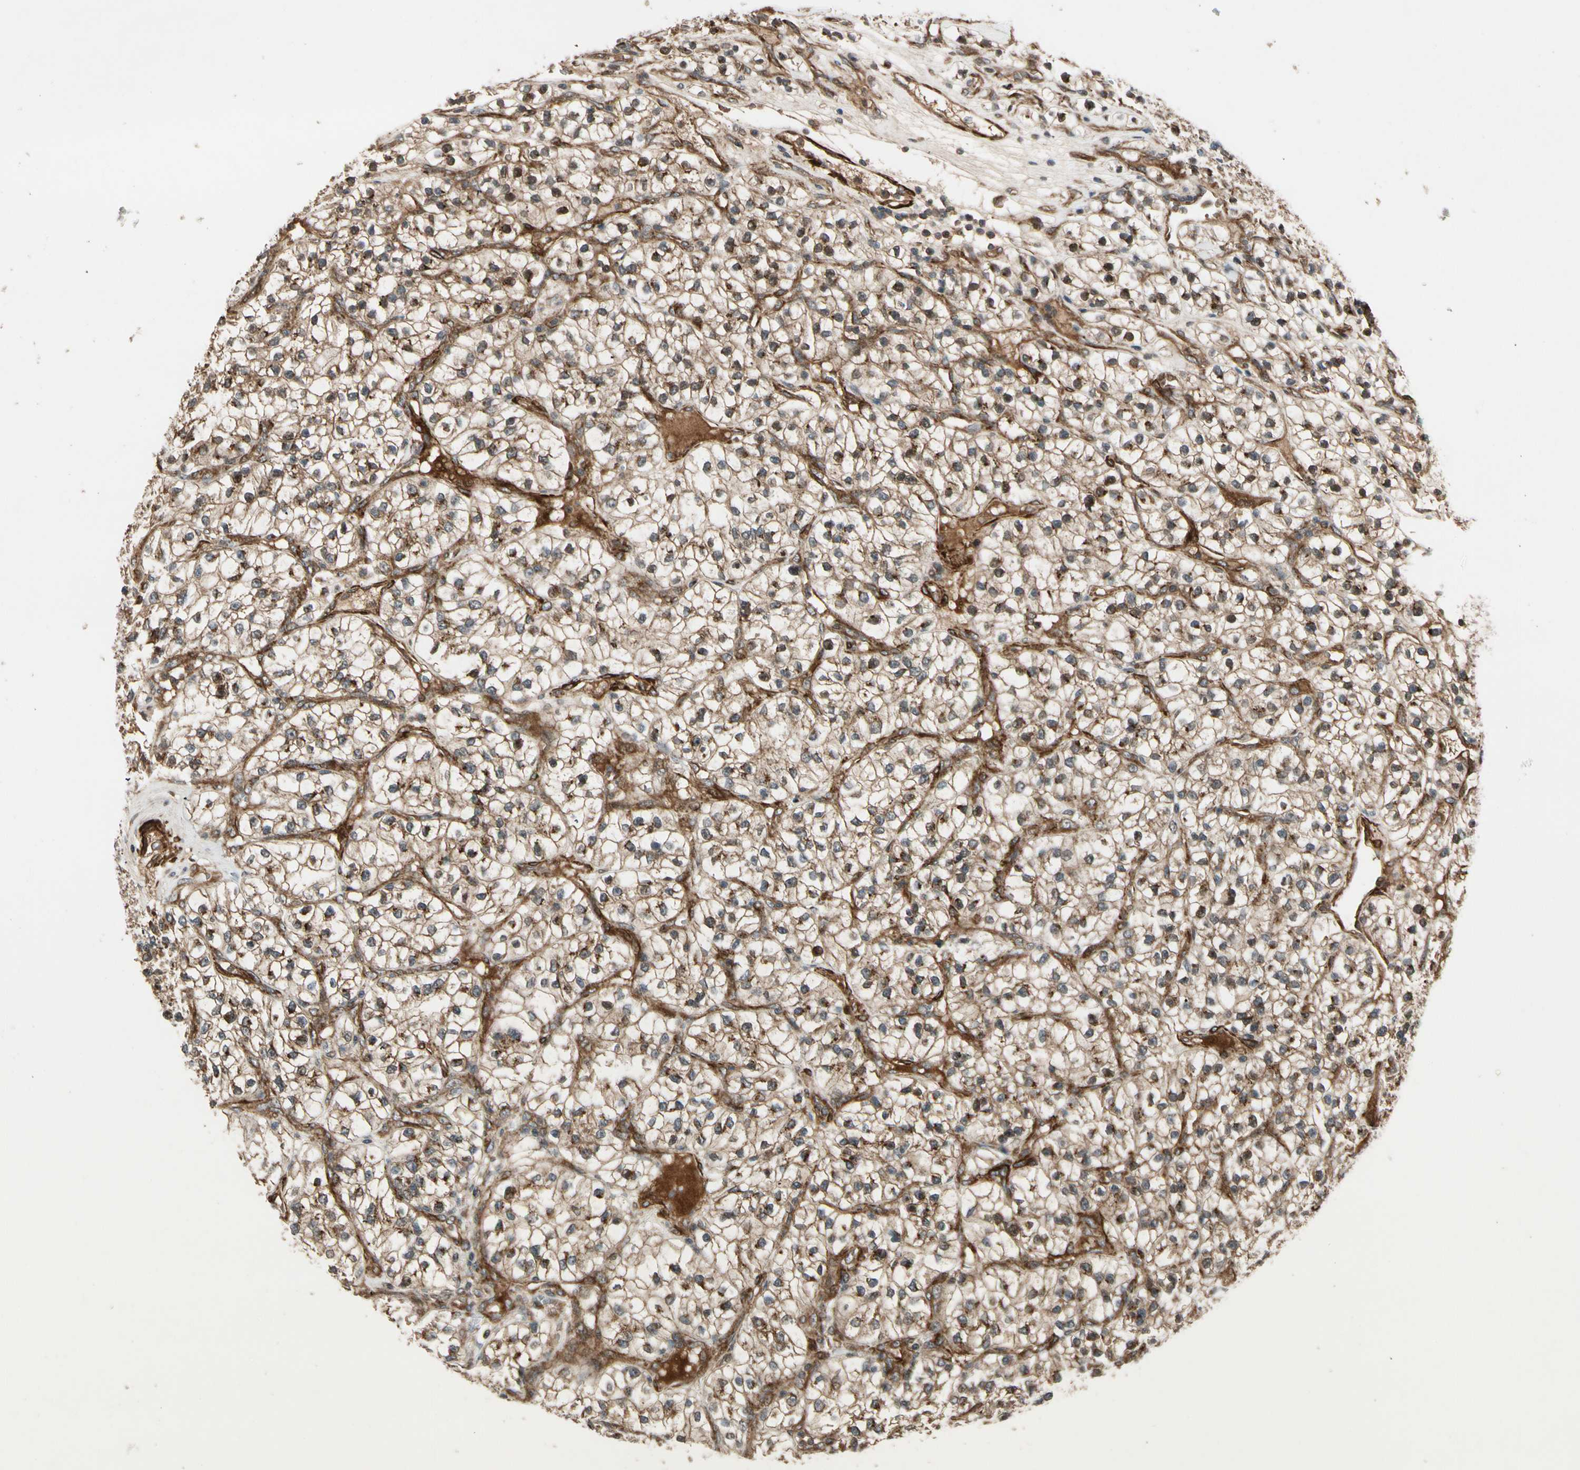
{"staining": {"intensity": "weak", "quantity": ">75%", "location": "cytoplasmic/membranous"}, "tissue": "renal cancer", "cell_type": "Tumor cells", "image_type": "cancer", "snomed": [{"axis": "morphology", "description": "Adenocarcinoma, NOS"}, {"axis": "topography", "description": "Kidney"}], "caption": "Tumor cells exhibit low levels of weak cytoplasmic/membranous staining in about >75% of cells in adenocarcinoma (renal). (DAB (3,3'-diaminobenzidine) = brown stain, brightfield microscopy at high magnification).", "gene": "GCK", "patient": {"sex": "female", "age": 57}}